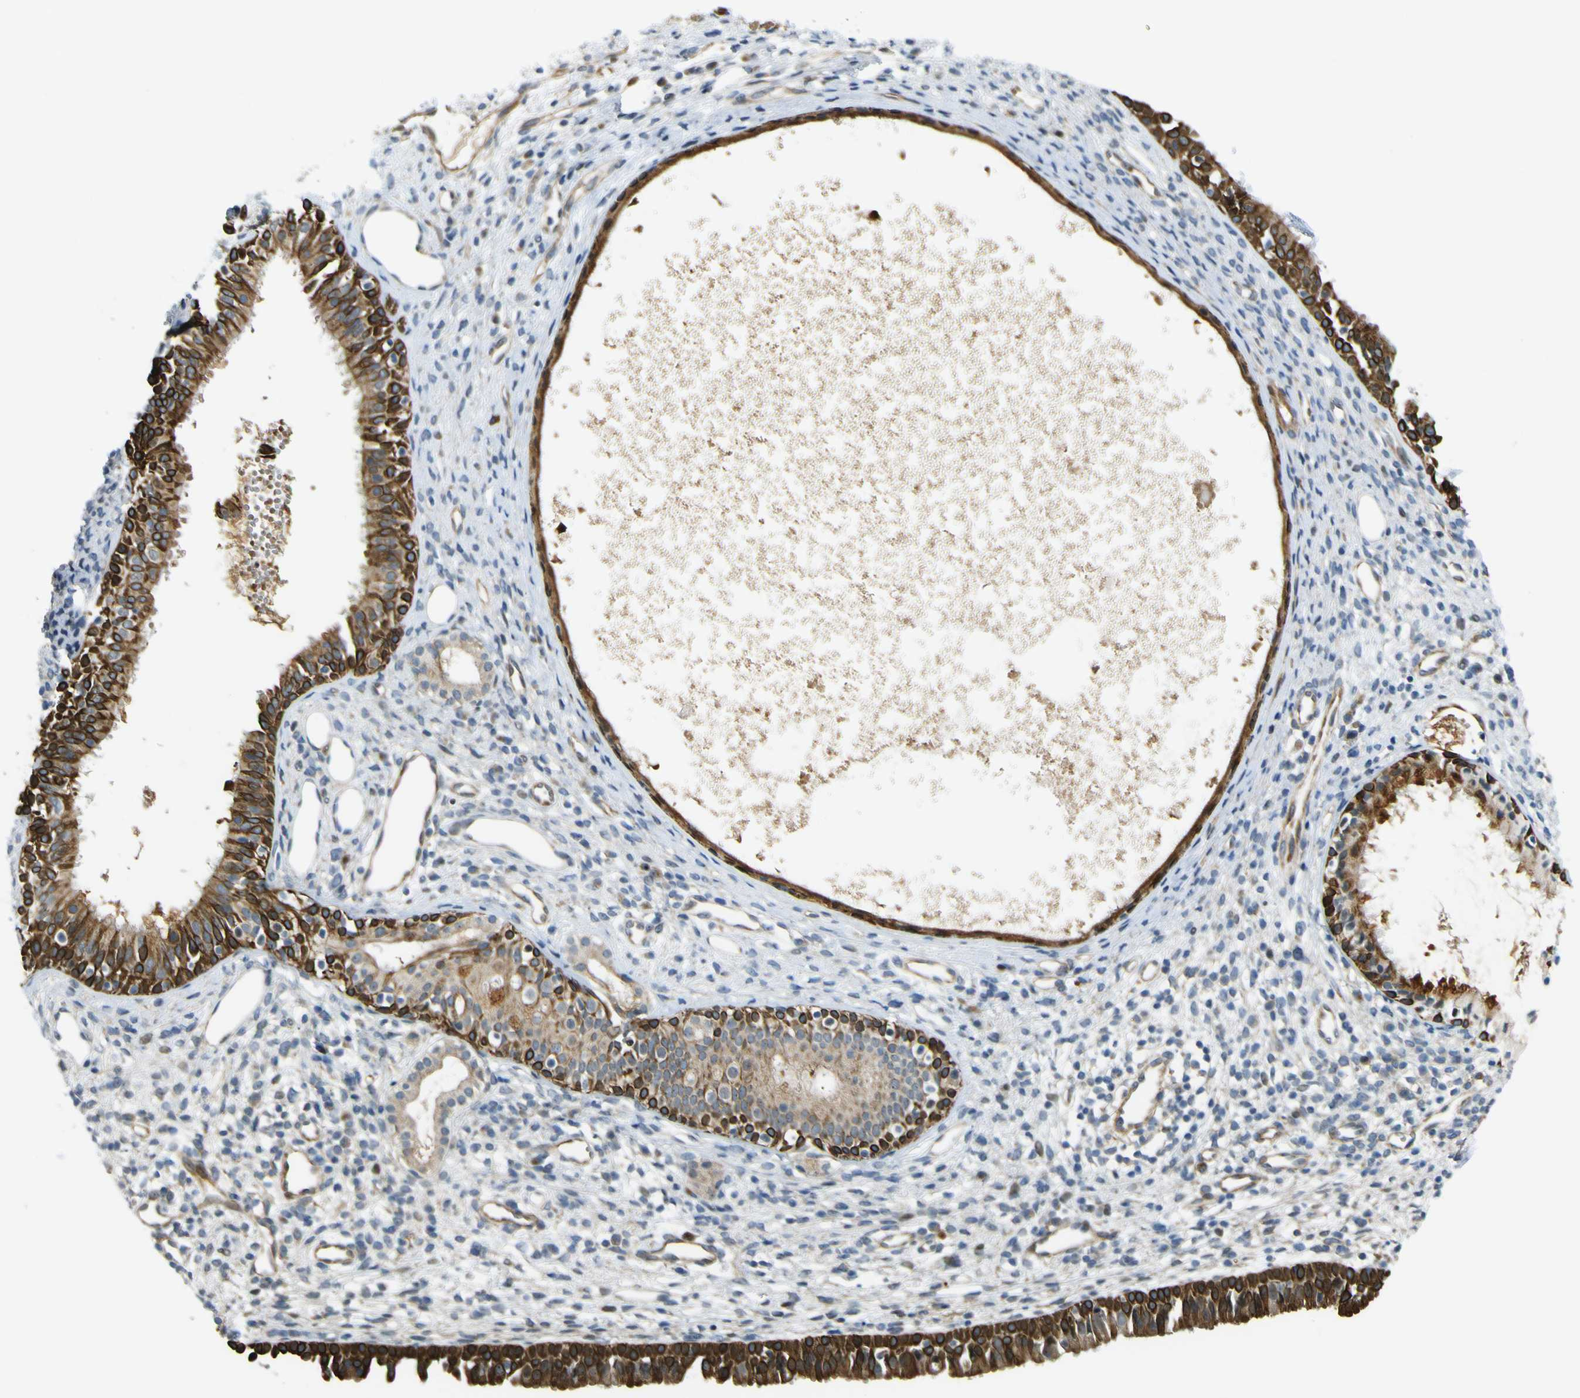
{"staining": {"intensity": "strong", "quantity": ">75%", "location": "cytoplasmic/membranous"}, "tissue": "nasopharynx", "cell_type": "Respiratory epithelial cells", "image_type": "normal", "snomed": [{"axis": "morphology", "description": "Normal tissue, NOS"}, {"axis": "topography", "description": "Nasopharynx"}], "caption": "Immunohistochemical staining of normal nasopharynx shows high levels of strong cytoplasmic/membranous positivity in about >75% of respiratory epithelial cells.", "gene": "KDM7A", "patient": {"sex": "male", "age": 22}}